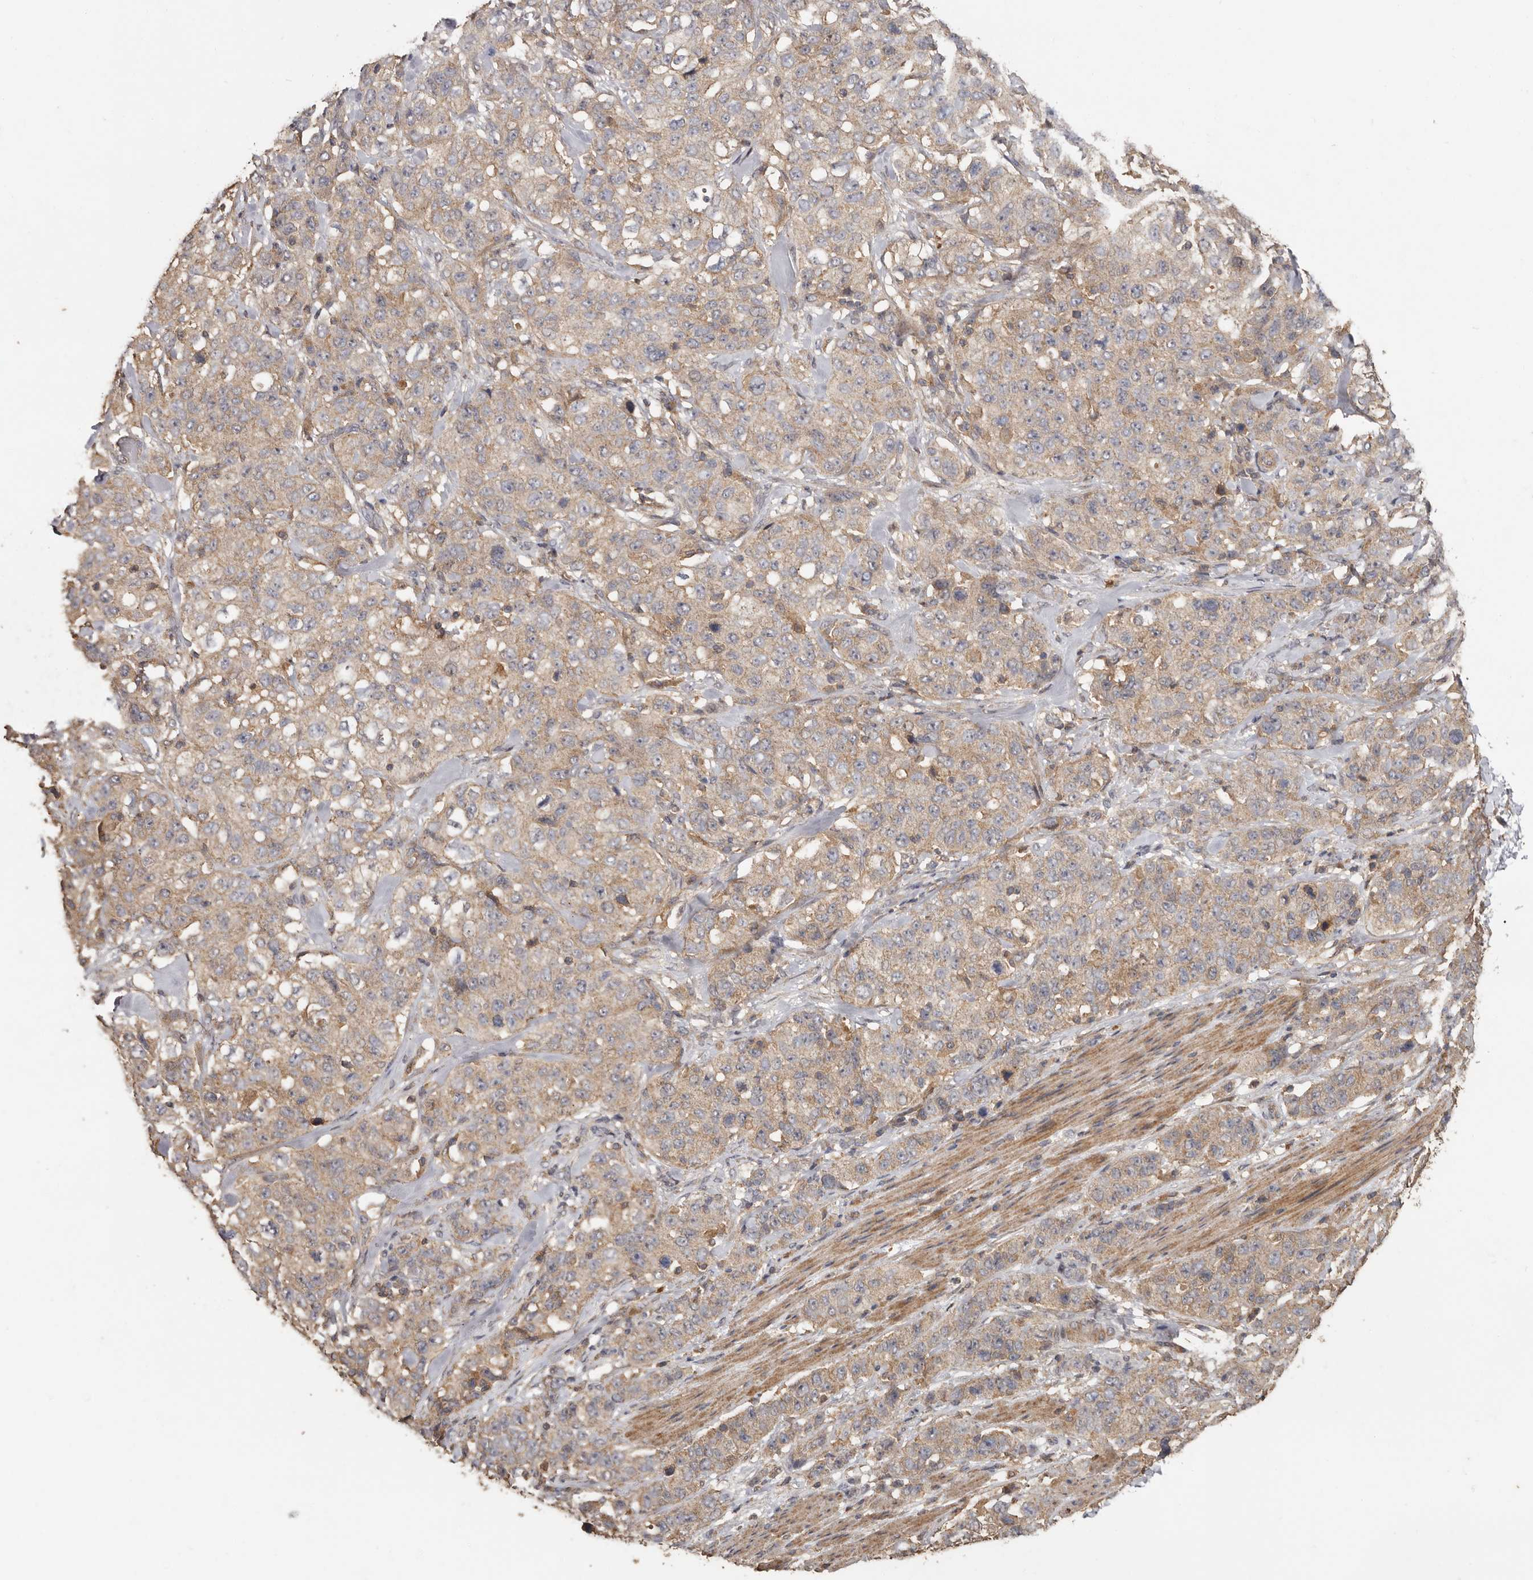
{"staining": {"intensity": "weak", "quantity": ">75%", "location": "cytoplasmic/membranous"}, "tissue": "stomach cancer", "cell_type": "Tumor cells", "image_type": "cancer", "snomed": [{"axis": "morphology", "description": "Adenocarcinoma, NOS"}, {"axis": "topography", "description": "Stomach"}], "caption": "Tumor cells display weak cytoplasmic/membranous positivity in approximately >75% of cells in adenocarcinoma (stomach).", "gene": "RWDD1", "patient": {"sex": "male", "age": 48}}